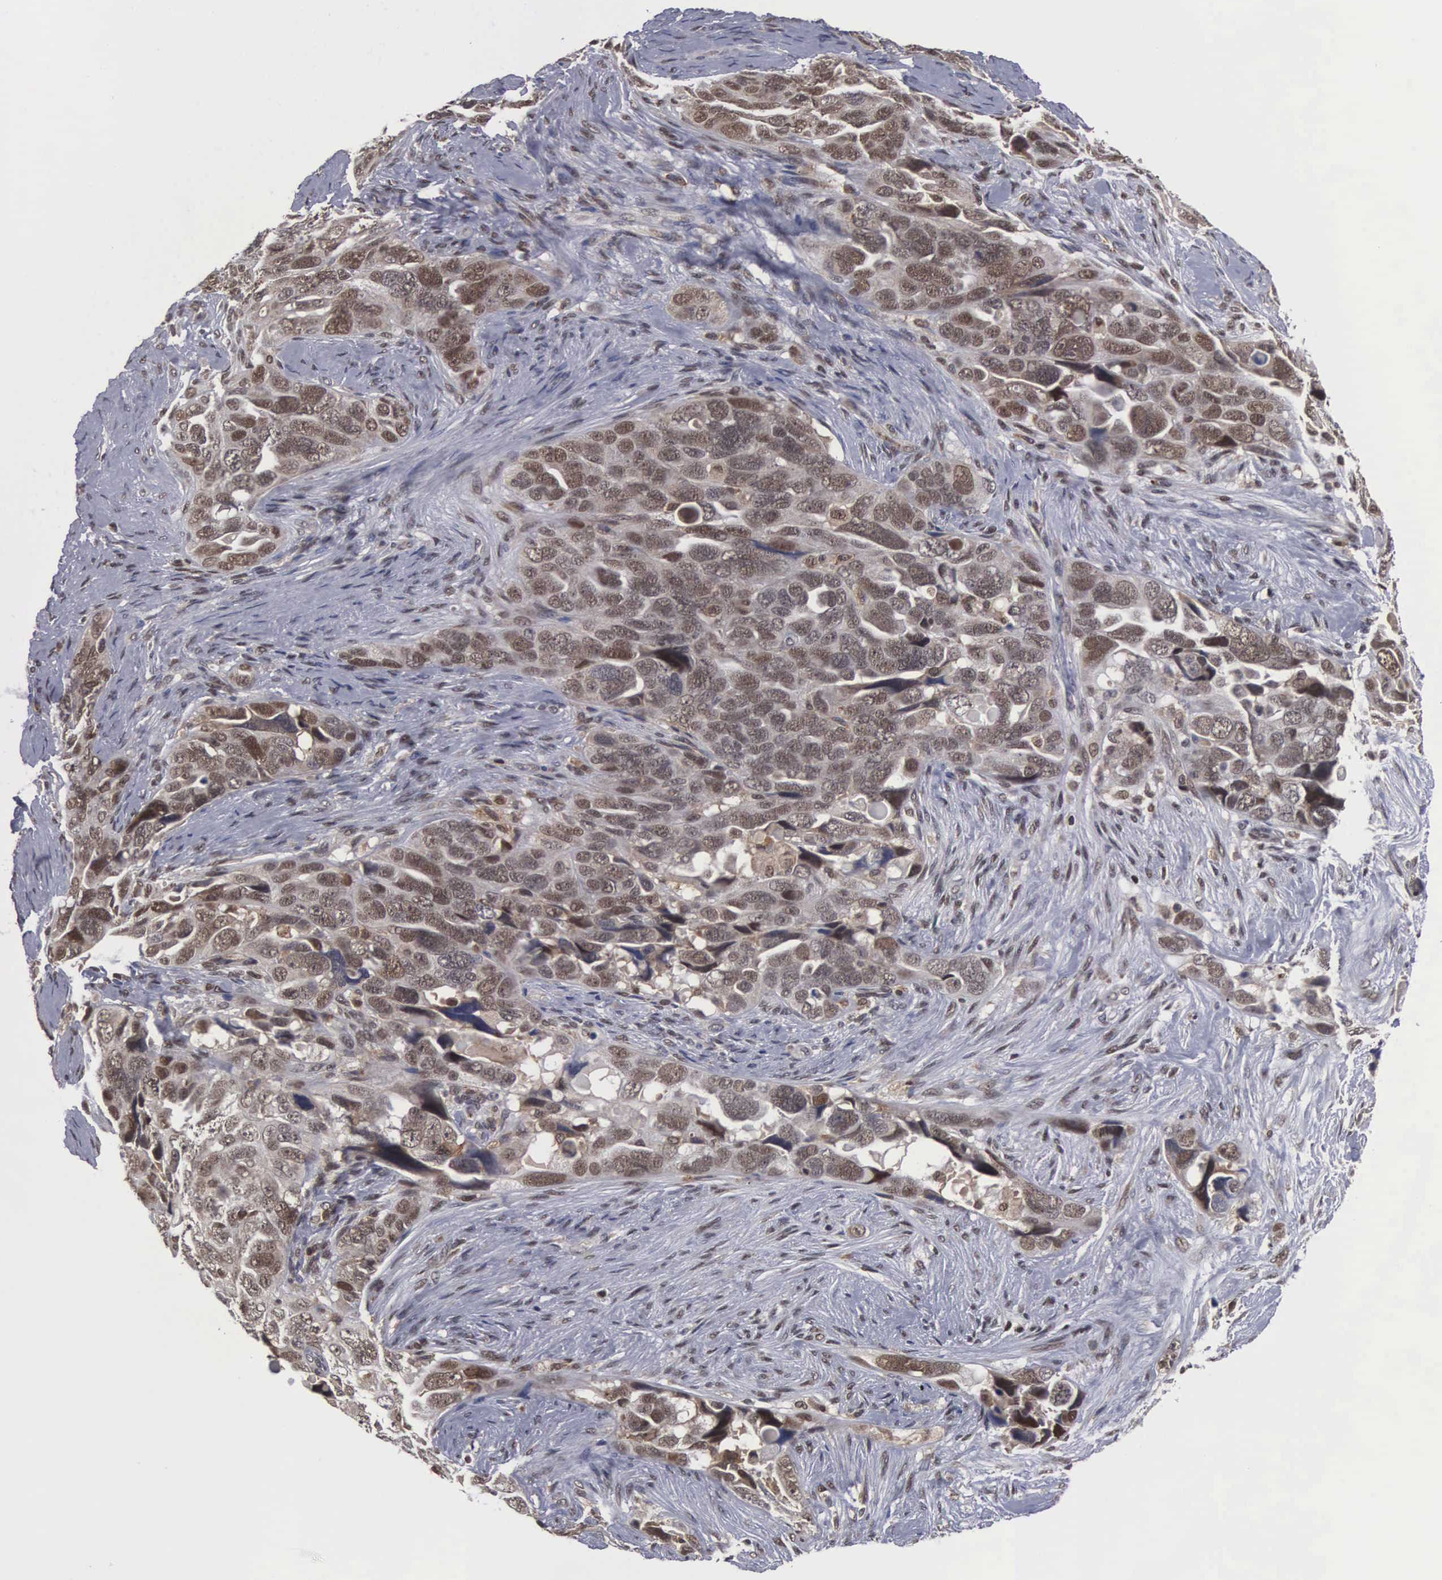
{"staining": {"intensity": "moderate", "quantity": ">75%", "location": "nuclear"}, "tissue": "ovarian cancer", "cell_type": "Tumor cells", "image_type": "cancer", "snomed": [{"axis": "morphology", "description": "Cystadenocarcinoma, serous, NOS"}, {"axis": "topography", "description": "Ovary"}], "caption": "Ovarian cancer (serous cystadenocarcinoma) stained for a protein exhibits moderate nuclear positivity in tumor cells.", "gene": "TRMT5", "patient": {"sex": "female", "age": 63}}